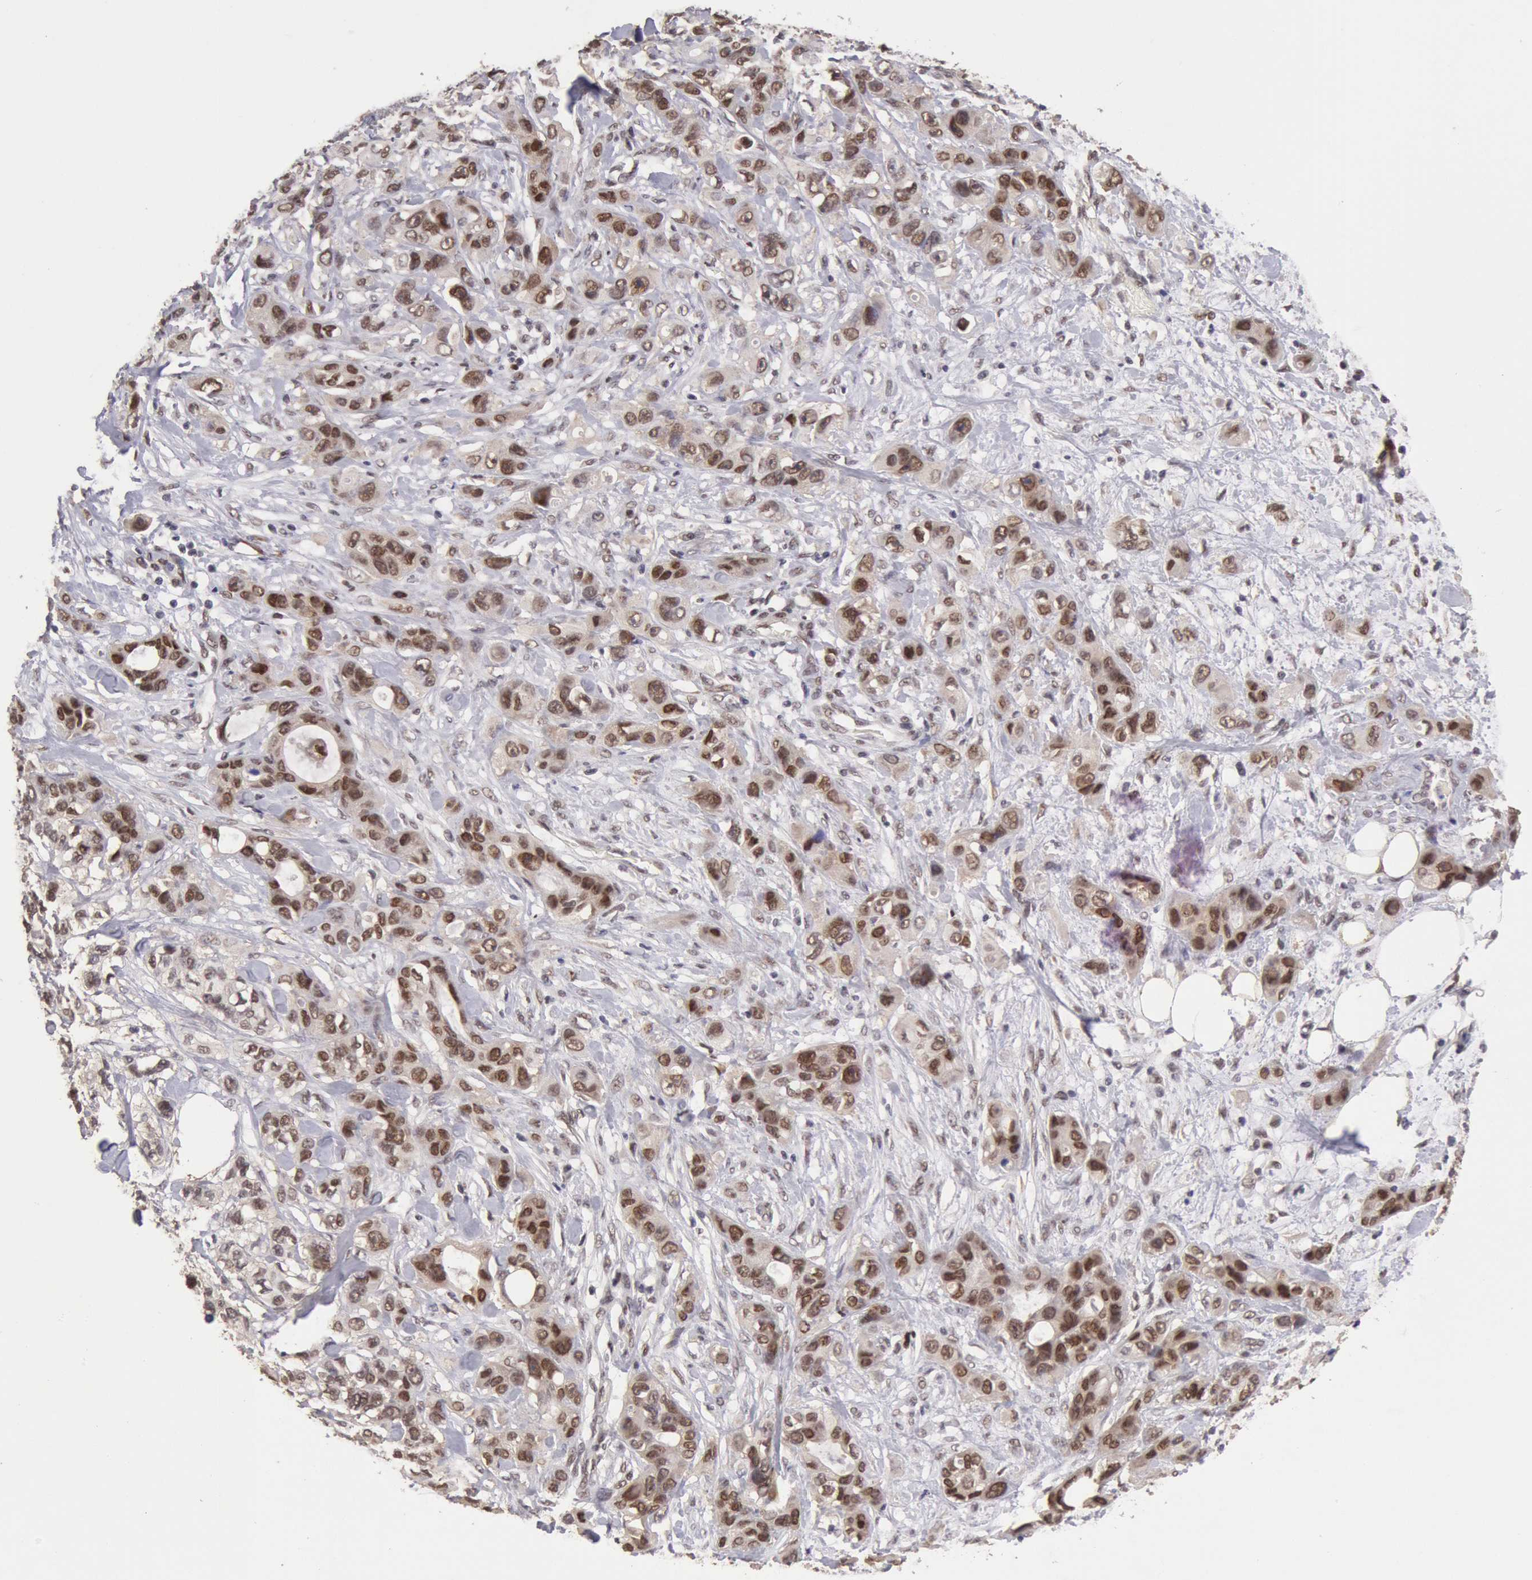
{"staining": {"intensity": "moderate", "quantity": ">75%", "location": "nuclear"}, "tissue": "stomach cancer", "cell_type": "Tumor cells", "image_type": "cancer", "snomed": [{"axis": "morphology", "description": "Adenocarcinoma, NOS"}, {"axis": "topography", "description": "Stomach, upper"}], "caption": "Stomach cancer (adenocarcinoma) tissue shows moderate nuclear staining in approximately >75% of tumor cells", "gene": "CDKN2B", "patient": {"sex": "male", "age": 47}}